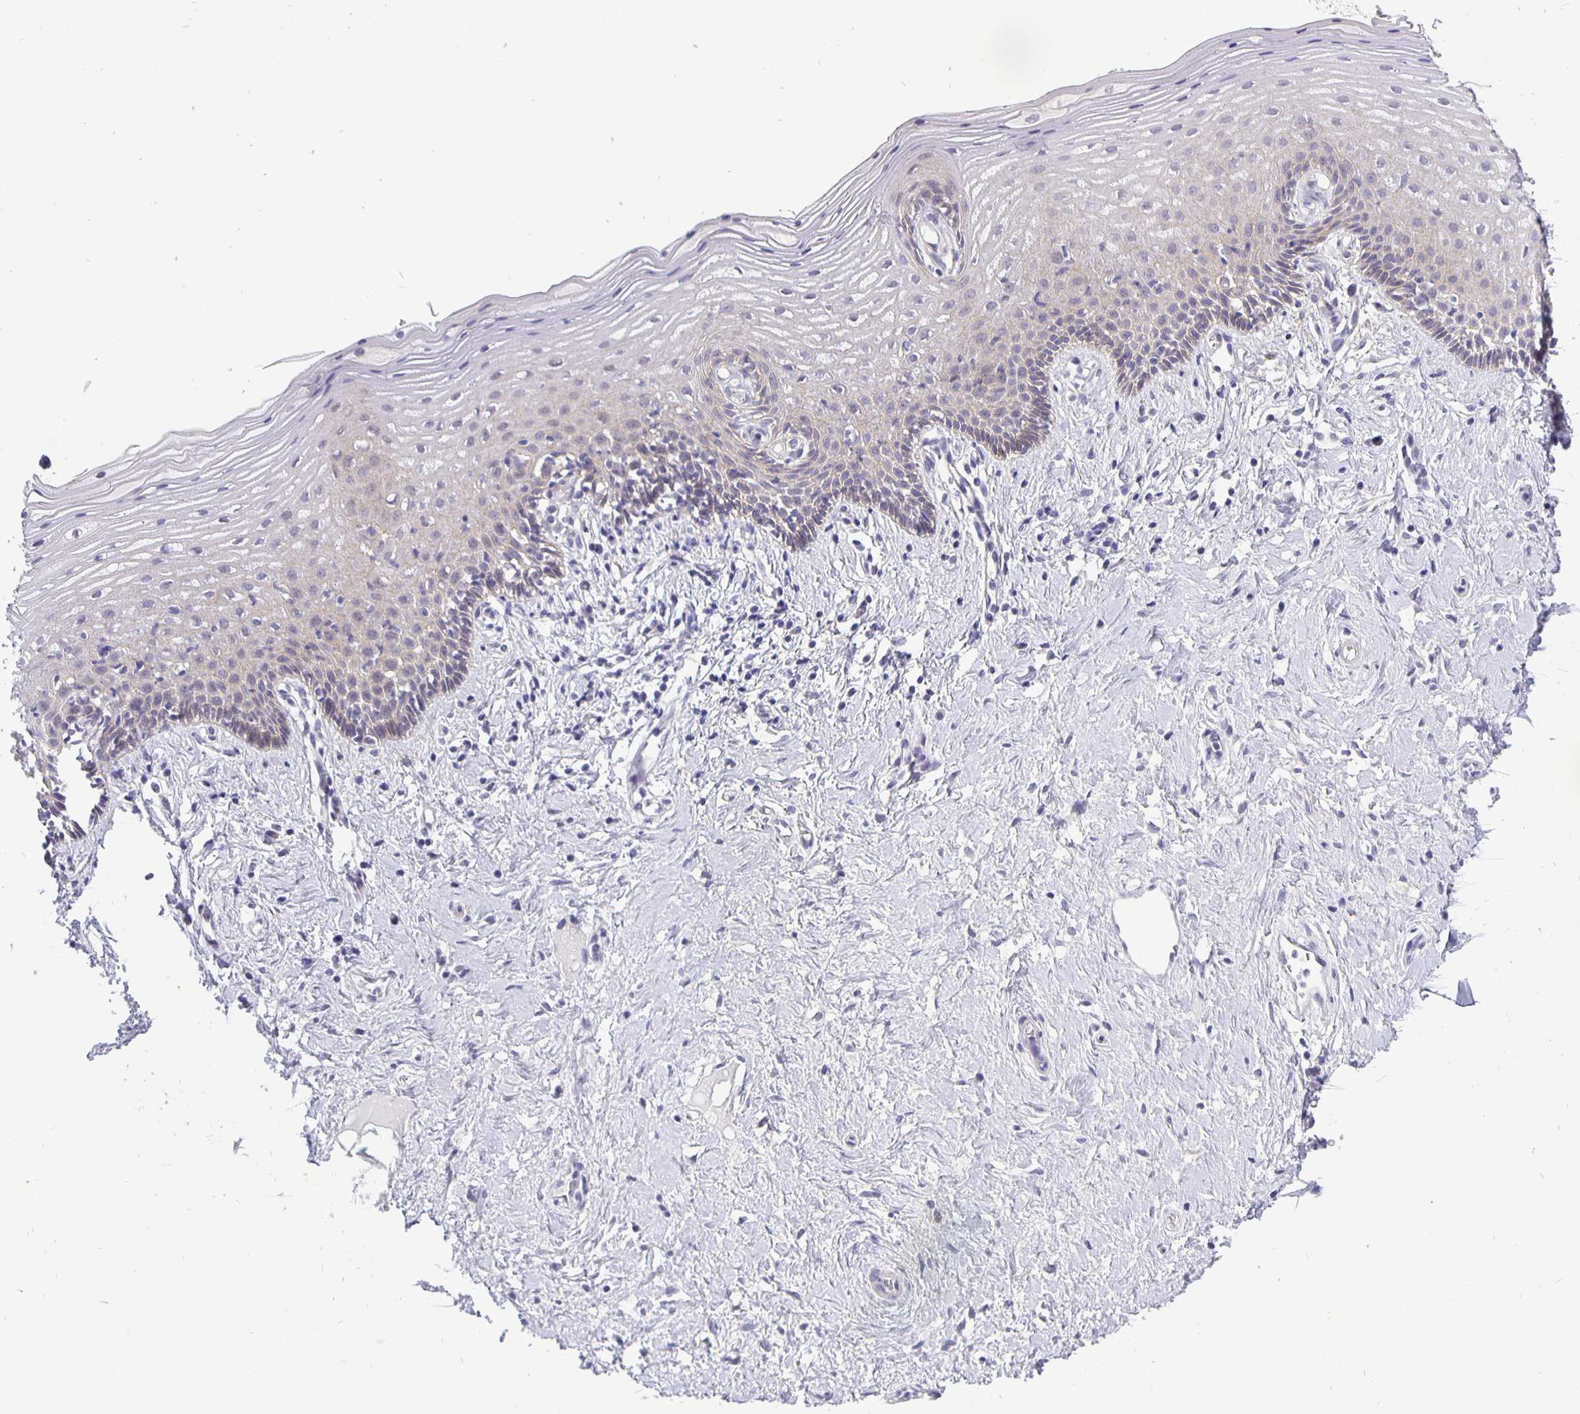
{"staining": {"intensity": "moderate", "quantity": "<25%", "location": "cytoplasmic/membranous"}, "tissue": "vagina", "cell_type": "Squamous epithelial cells", "image_type": "normal", "snomed": [{"axis": "morphology", "description": "Normal tissue, NOS"}, {"axis": "topography", "description": "Vagina"}], "caption": "Human vagina stained for a protein (brown) shows moderate cytoplasmic/membranous positive staining in about <25% of squamous epithelial cells.", "gene": "ERBB2", "patient": {"sex": "female", "age": 42}}